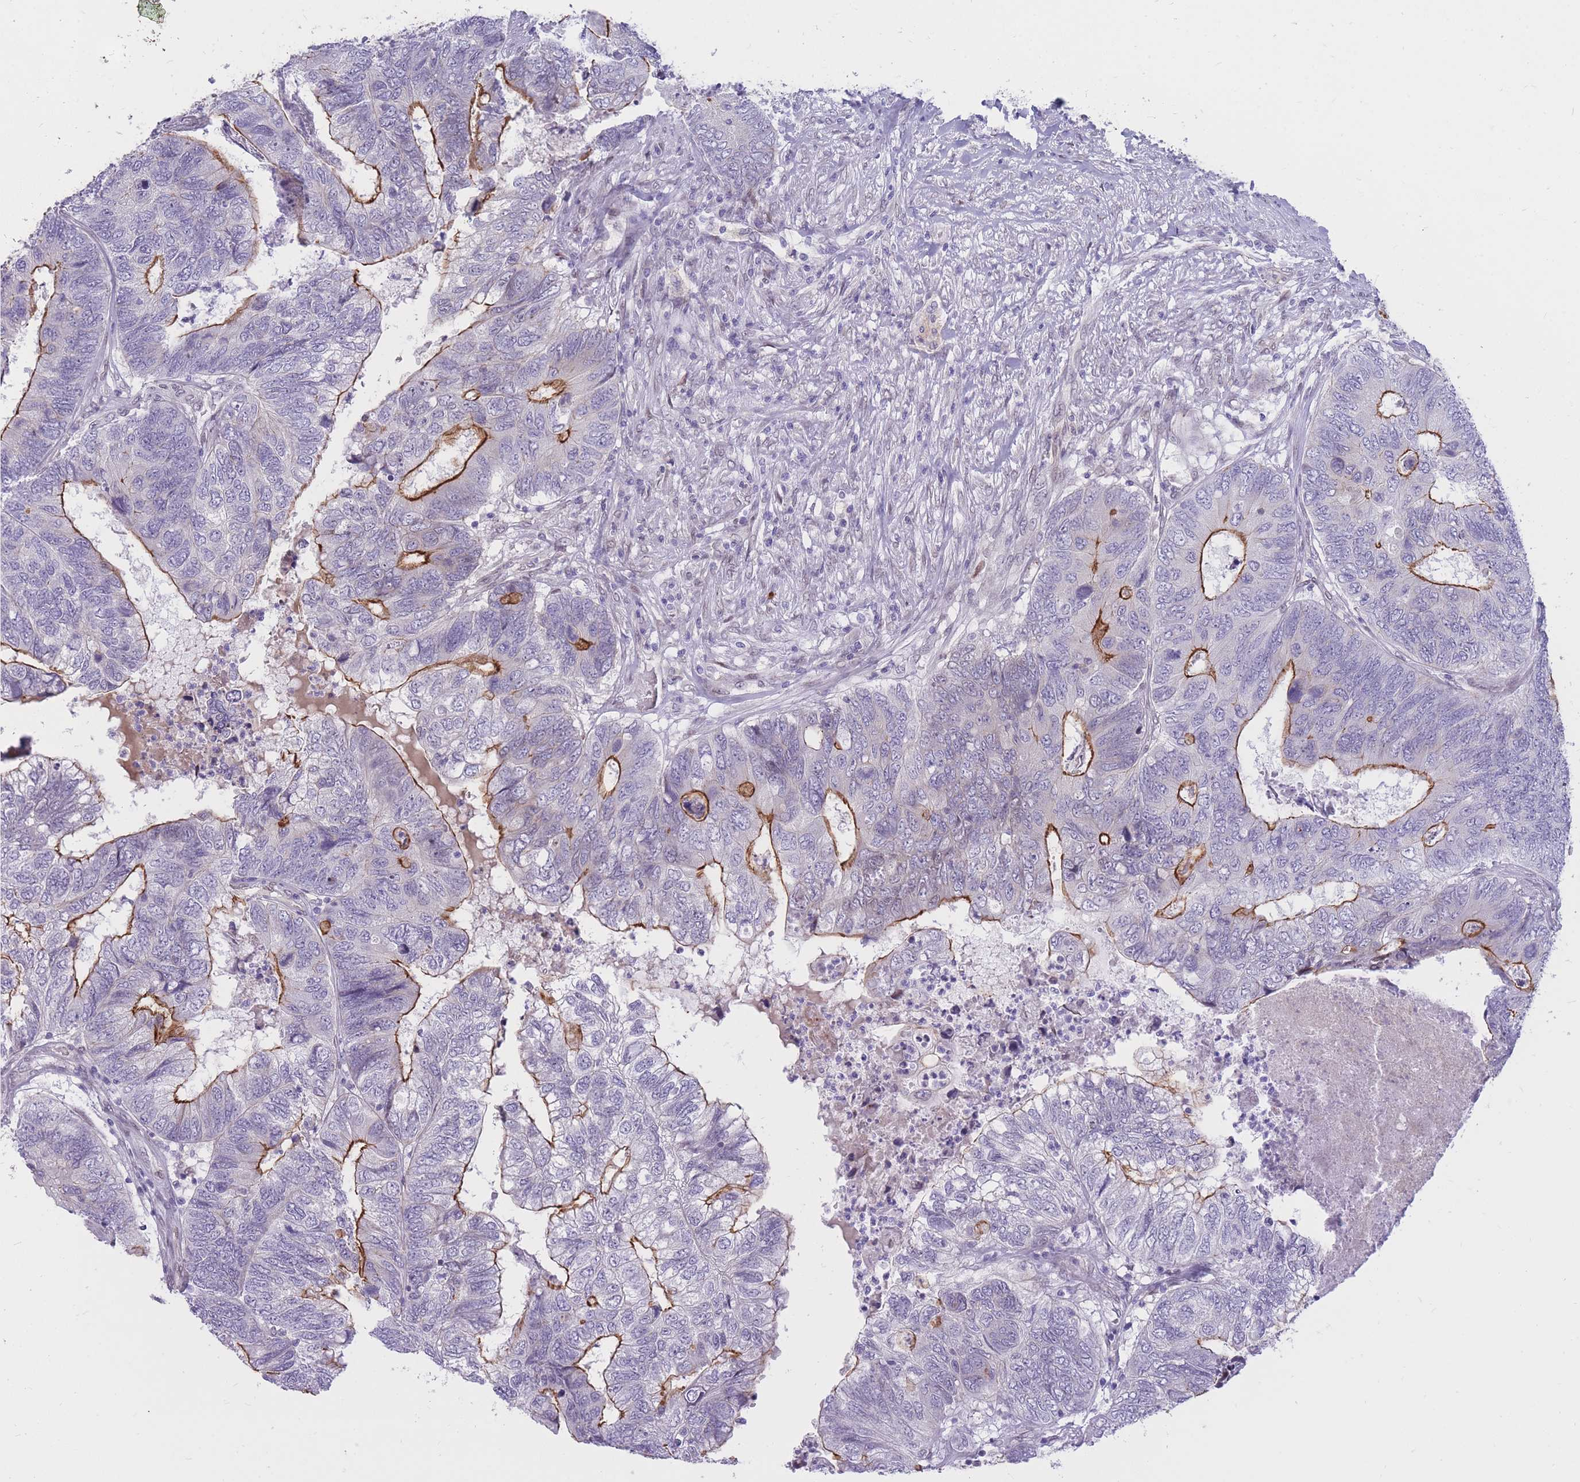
{"staining": {"intensity": "strong", "quantity": "25%-75%", "location": "cytoplasmic/membranous"}, "tissue": "colorectal cancer", "cell_type": "Tumor cells", "image_type": "cancer", "snomed": [{"axis": "morphology", "description": "Adenocarcinoma, NOS"}, {"axis": "topography", "description": "Colon"}], "caption": "Protein expression analysis of human colorectal adenocarcinoma reveals strong cytoplasmic/membranous positivity in approximately 25%-75% of tumor cells. (Stains: DAB (3,3'-diaminobenzidine) in brown, nuclei in blue, Microscopy: brightfield microscopy at high magnification).", "gene": "HOOK2", "patient": {"sex": "female", "age": 67}}